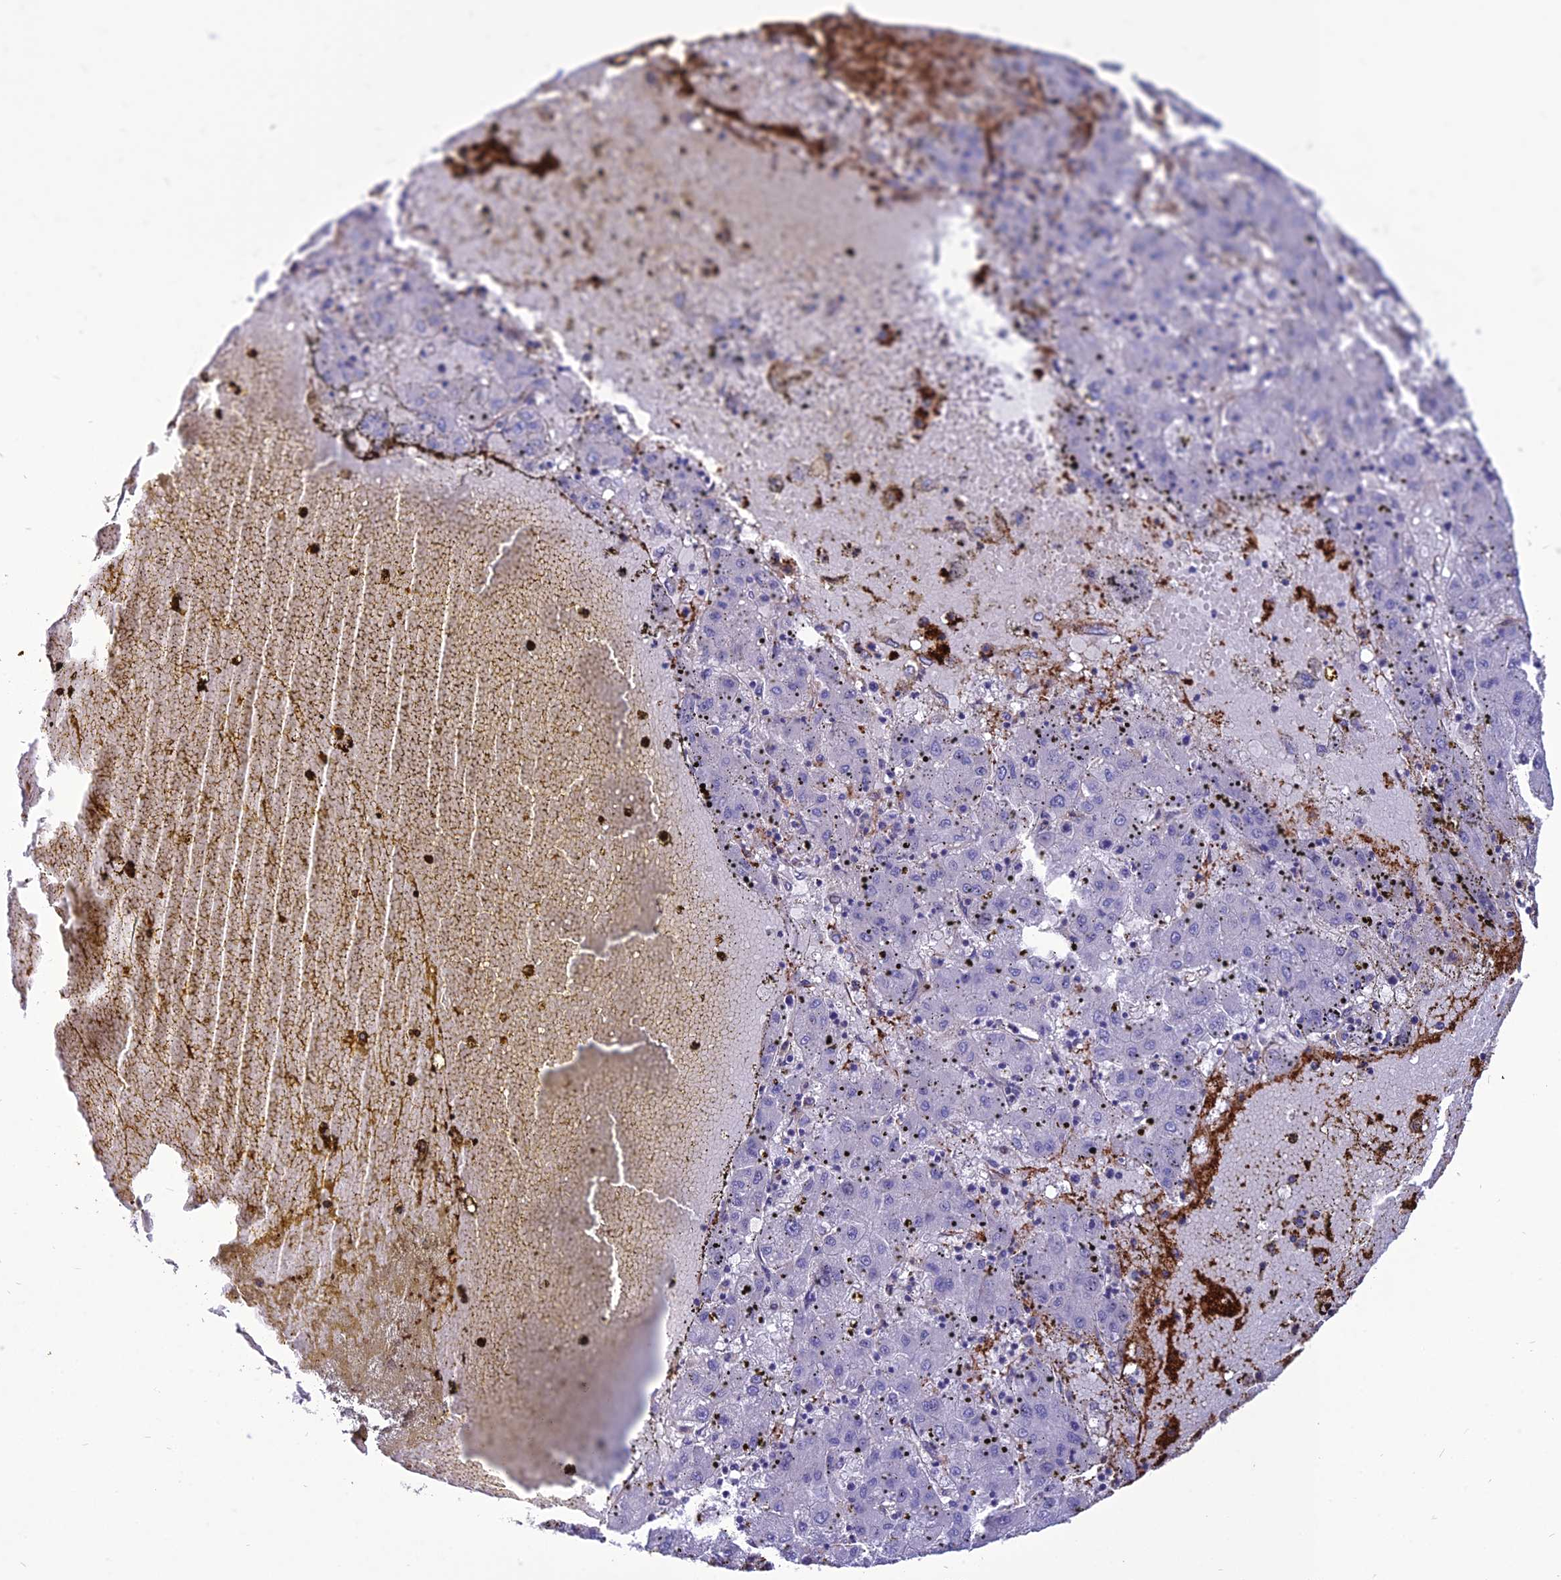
{"staining": {"intensity": "negative", "quantity": "none", "location": "none"}, "tissue": "liver cancer", "cell_type": "Tumor cells", "image_type": "cancer", "snomed": [{"axis": "morphology", "description": "Carcinoma, Hepatocellular, NOS"}, {"axis": "topography", "description": "Liver"}], "caption": "Micrograph shows no significant protein staining in tumor cells of liver cancer (hepatocellular carcinoma).", "gene": "PSMD11", "patient": {"sex": "male", "age": 72}}